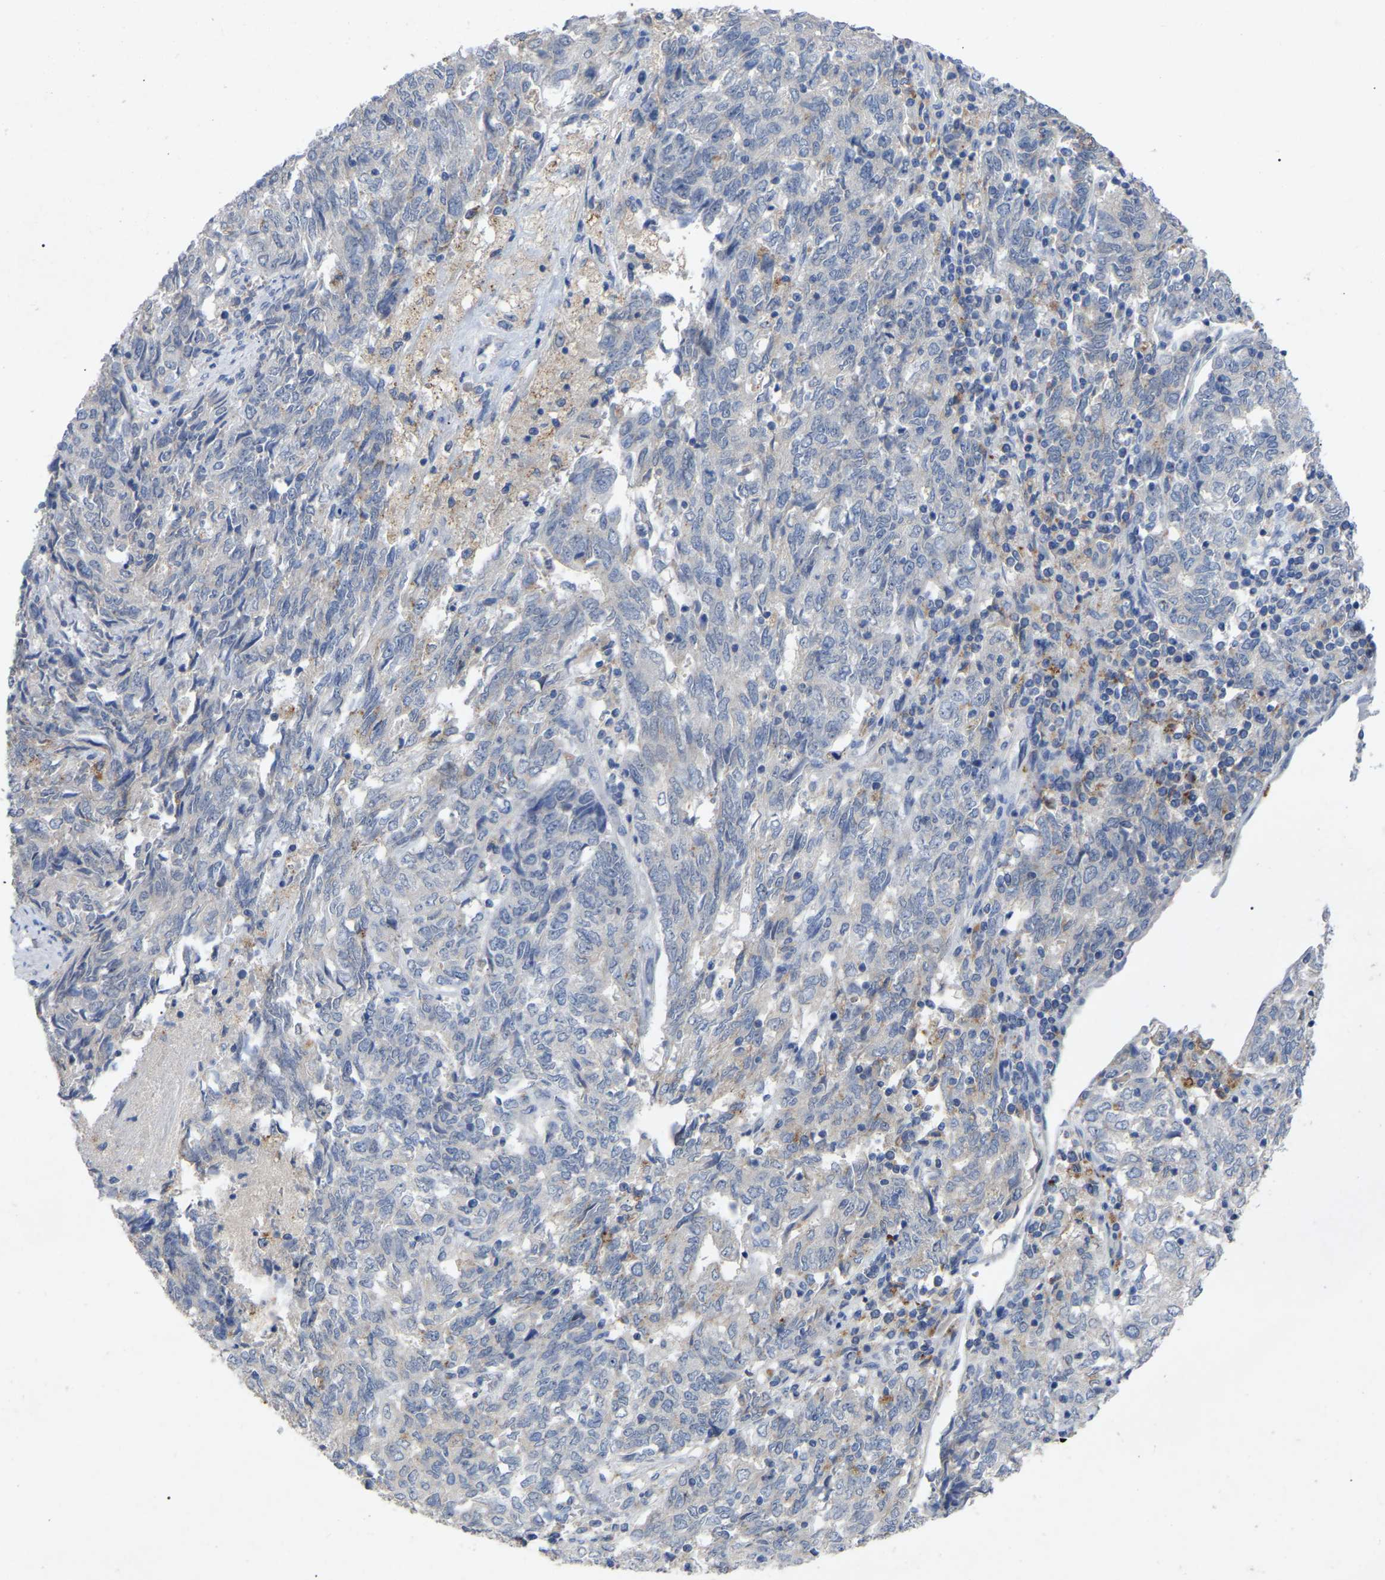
{"staining": {"intensity": "negative", "quantity": "none", "location": "none"}, "tissue": "endometrial cancer", "cell_type": "Tumor cells", "image_type": "cancer", "snomed": [{"axis": "morphology", "description": "Adenocarcinoma, NOS"}, {"axis": "topography", "description": "Endometrium"}], "caption": "Histopathology image shows no significant protein expression in tumor cells of endometrial cancer.", "gene": "SMPD2", "patient": {"sex": "female", "age": 80}}